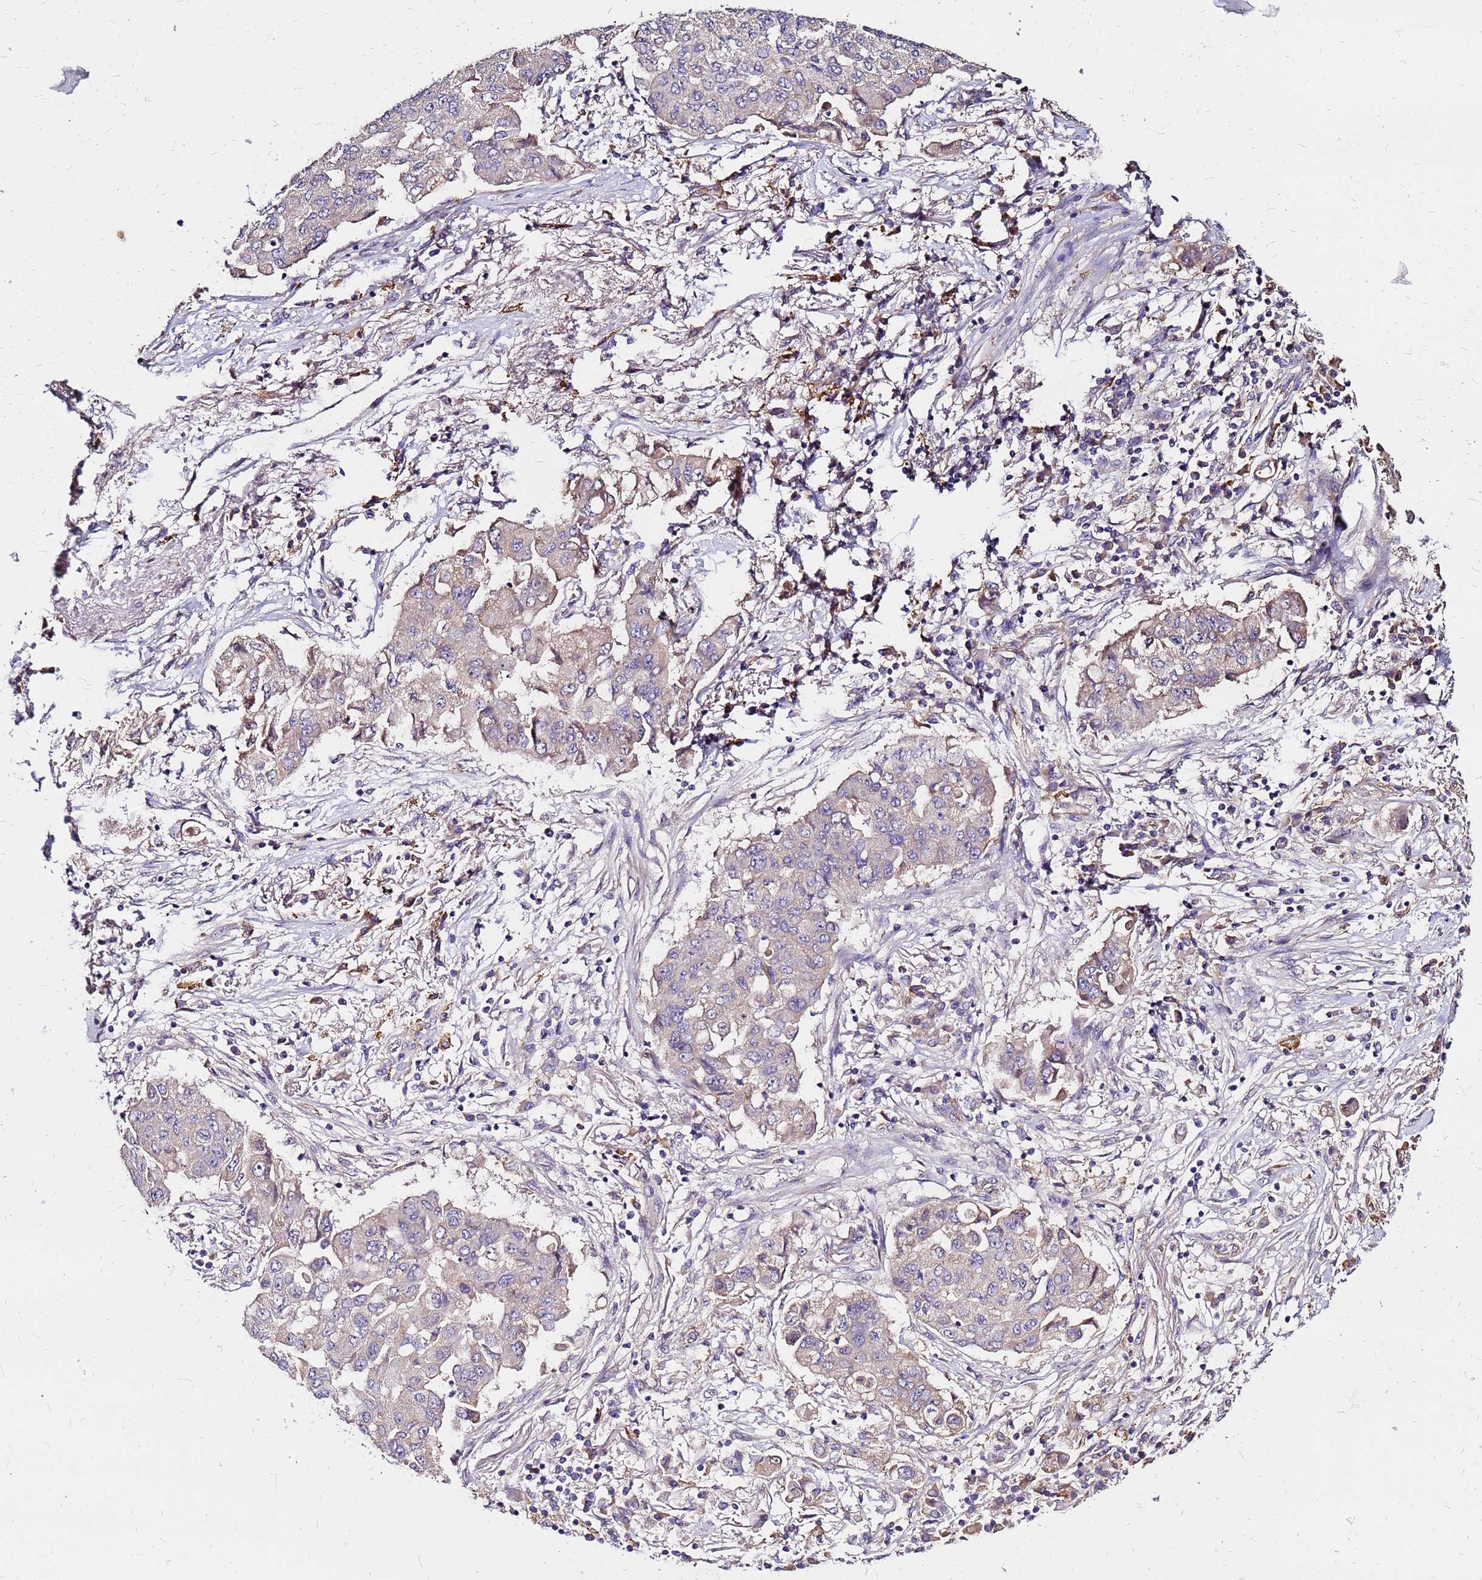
{"staining": {"intensity": "weak", "quantity": "<25%", "location": "cytoplasmic/membranous"}, "tissue": "lung cancer", "cell_type": "Tumor cells", "image_type": "cancer", "snomed": [{"axis": "morphology", "description": "Squamous cell carcinoma, NOS"}, {"axis": "topography", "description": "Lung"}], "caption": "This is a micrograph of immunohistochemistry (IHC) staining of squamous cell carcinoma (lung), which shows no positivity in tumor cells. The staining is performed using DAB brown chromogen with nuclei counter-stained in using hematoxylin.", "gene": "ARHGEF5", "patient": {"sex": "male", "age": 74}}